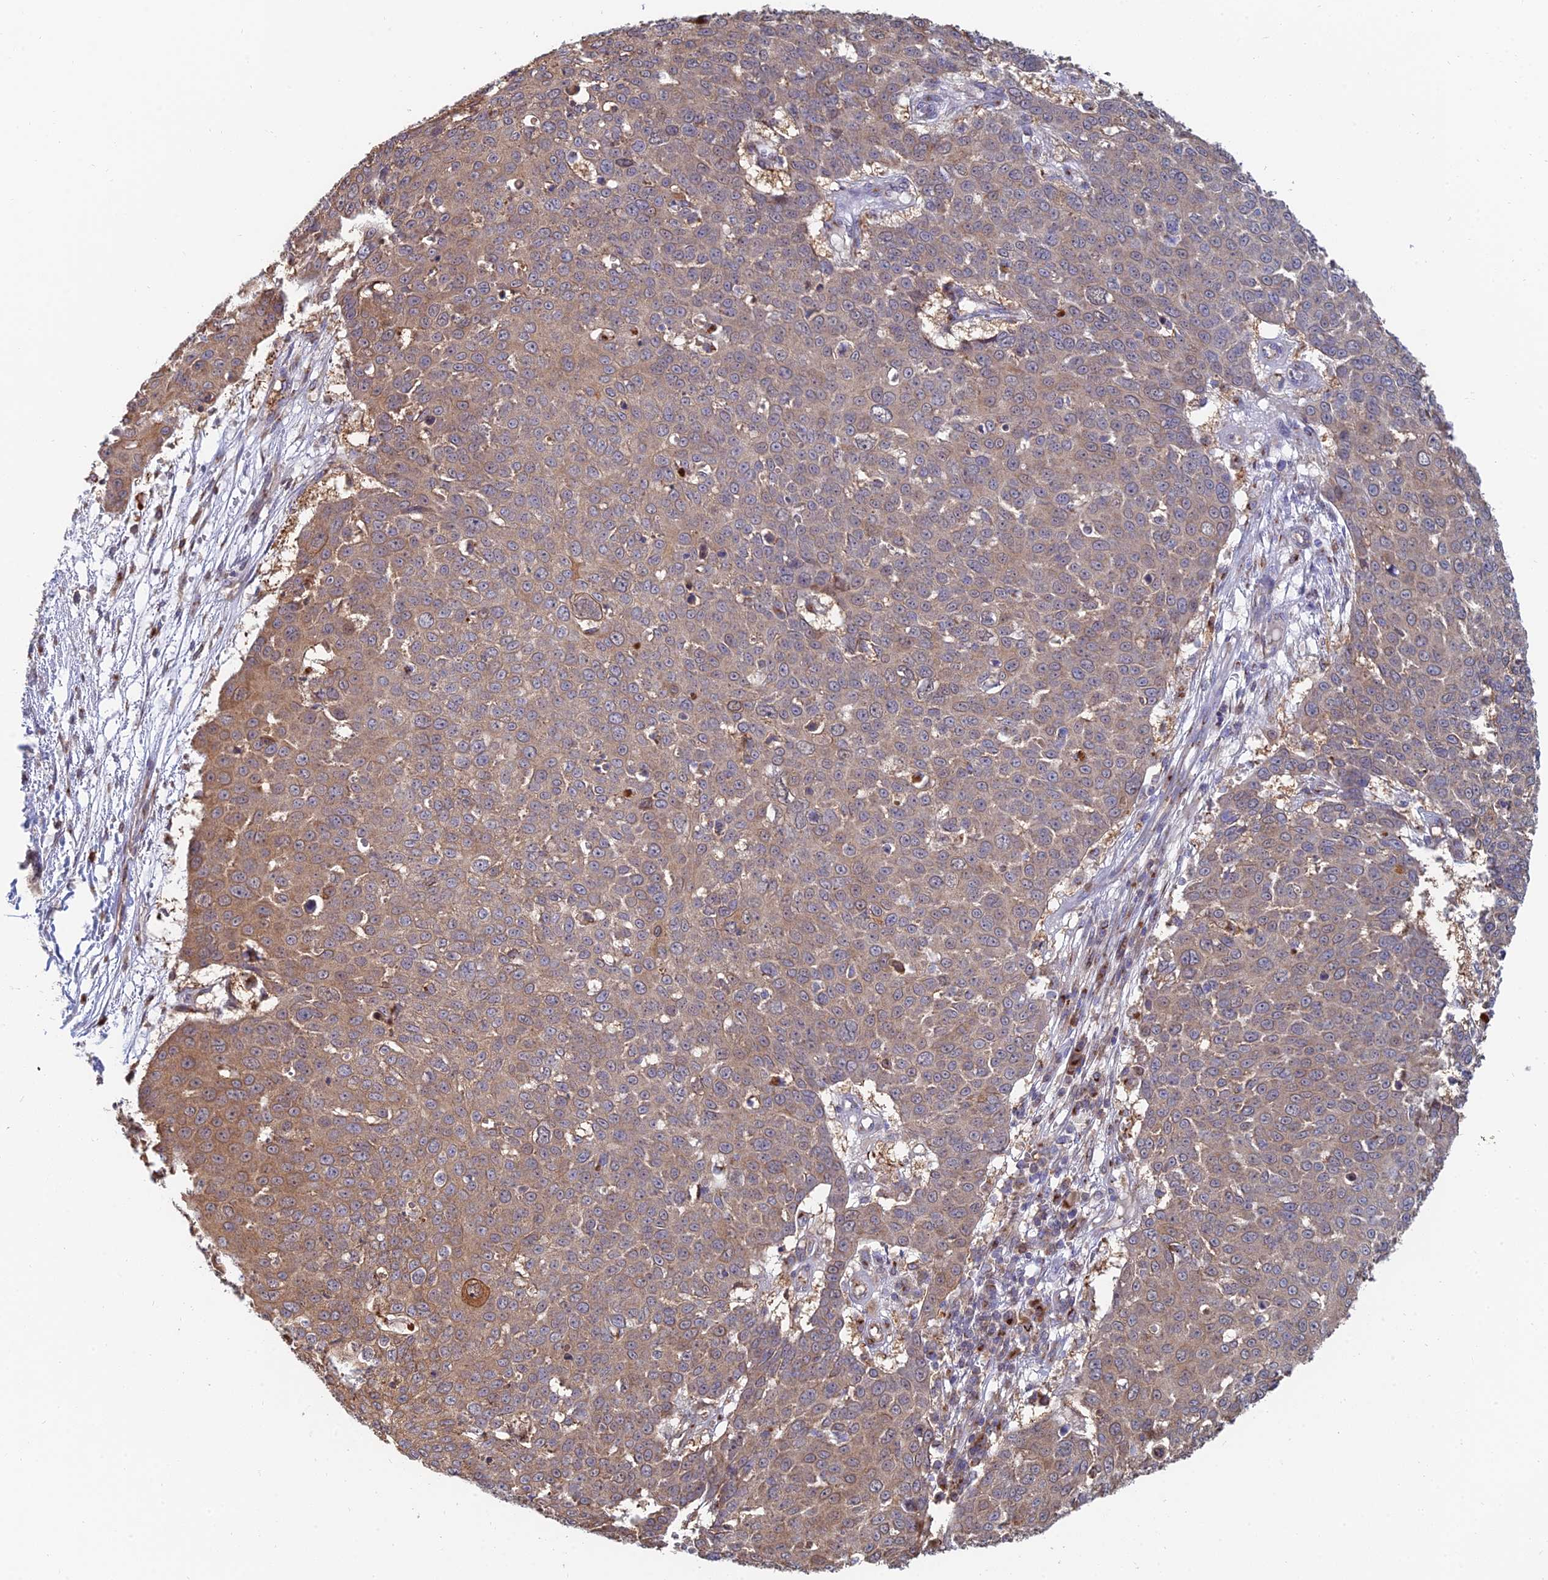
{"staining": {"intensity": "weak", "quantity": ">75%", "location": "cytoplasmic/membranous"}, "tissue": "skin cancer", "cell_type": "Tumor cells", "image_type": "cancer", "snomed": [{"axis": "morphology", "description": "Squamous cell carcinoma, NOS"}, {"axis": "topography", "description": "Skin"}], "caption": "Immunohistochemical staining of skin cancer exhibits low levels of weak cytoplasmic/membranous expression in approximately >75% of tumor cells.", "gene": "HS2ST1", "patient": {"sex": "male", "age": 71}}